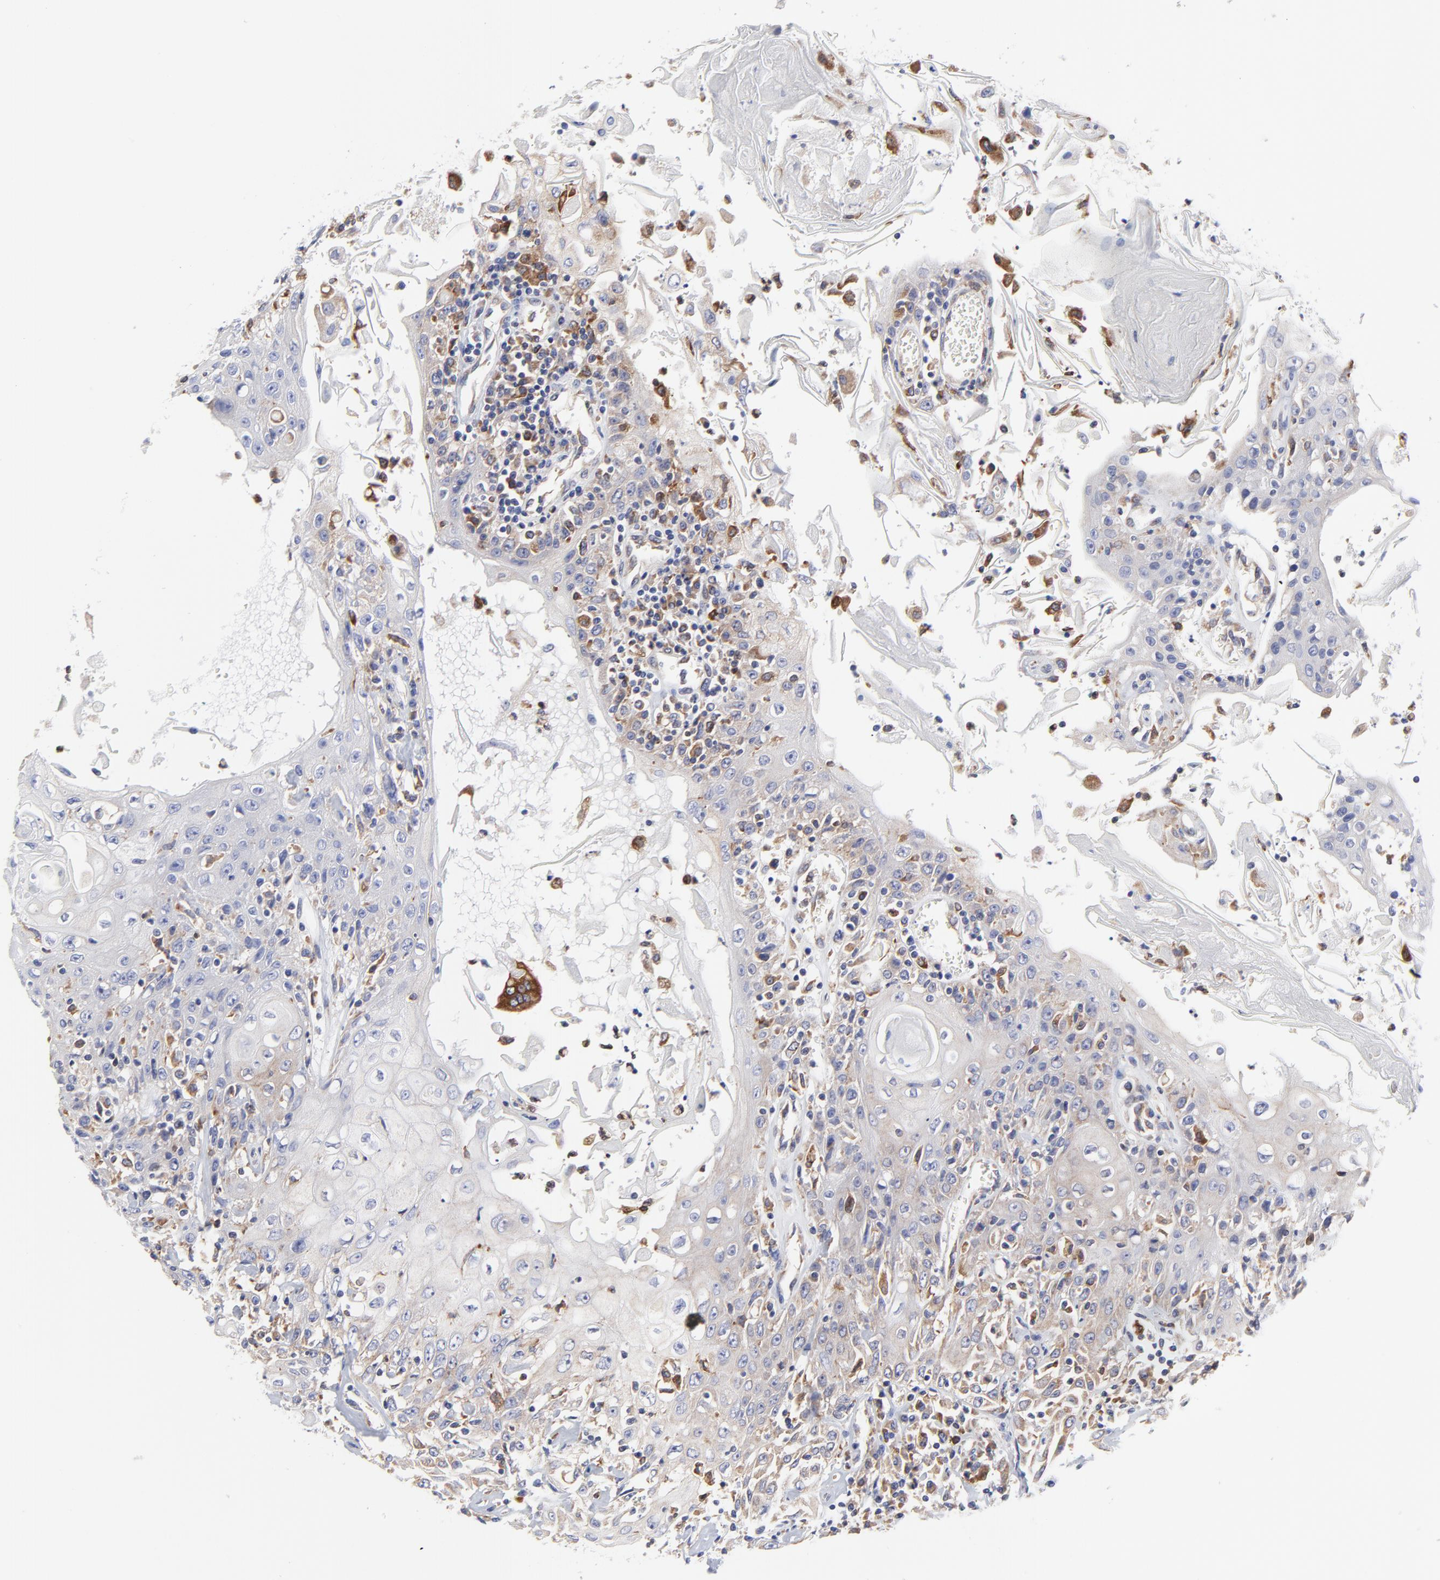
{"staining": {"intensity": "moderate", "quantity": "<25%", "location": "cytoplasmic/membranous"}, "tissue": "head and neck cancer", "cell_type": "Tumor cells", "image_type": "cancer", "snomed": [{"axis": "morphology", "description": "Squamous cell carcinoma, NOS"}, {"axis": "topography", "description": "Oral tissue"}, {"axis": "topography", "description": "Head-Neck"}], "caption": "IHC histopathology image of human head and neck cancer (squamous cell carcinoma) stained for a protein (brown), which displays low levels of moderate cytoplasmic/membranous staining in about <25% of tumor cells.", "gene": "MOSPD2", "patient": {"sex": "female", "age": 76}}